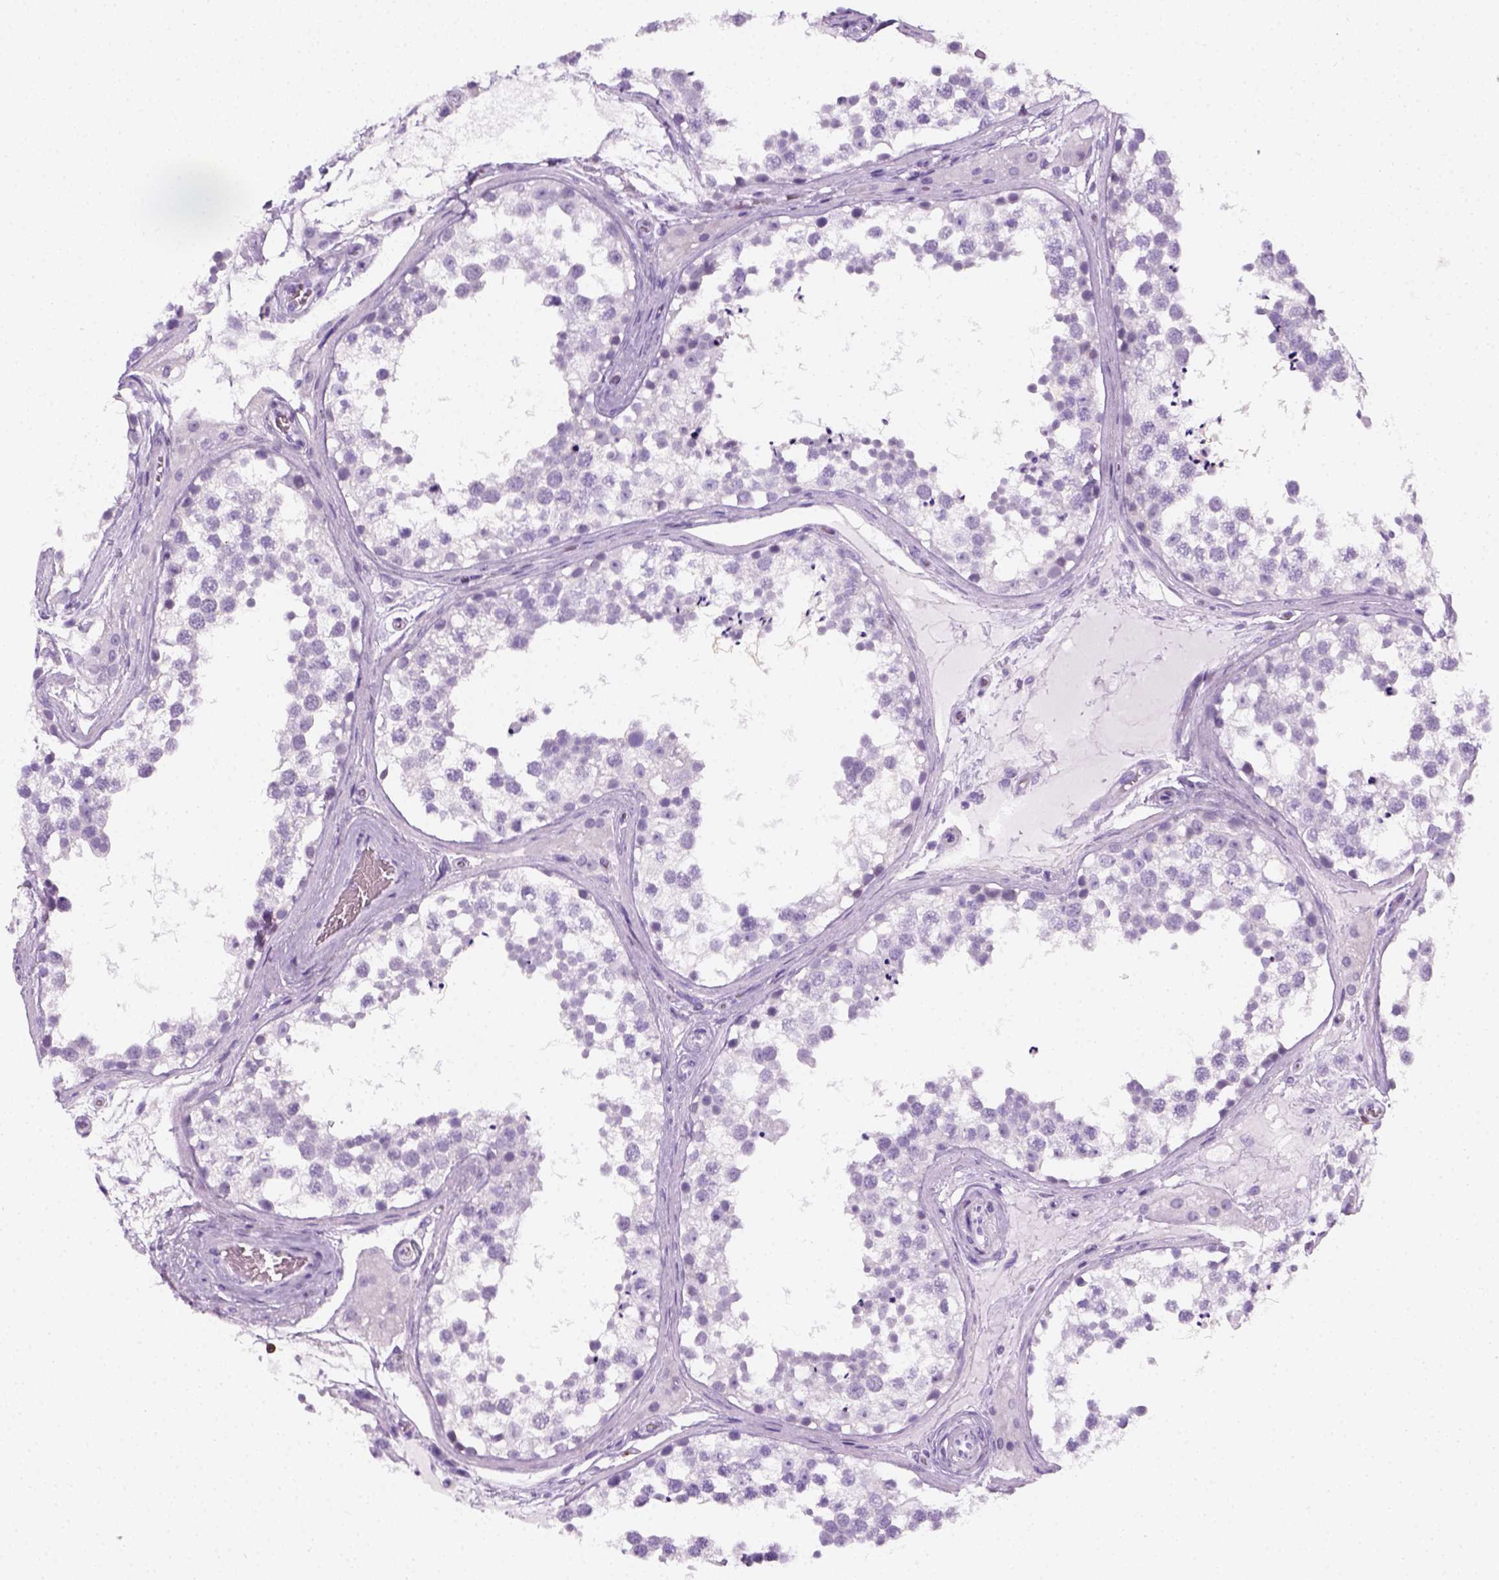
{"staining": {"intensity": "negative", "quantity": "none", "location": "none"}, "tissue": "testis", "cell_type": "Cells in seminiferous ducts", "image_type": "normal", "snomed": [{"axis": "morphology", "description": "Normal tissue, NOS"}, {"axis": "morphology", "description": "Seminoma, NOS"}, {"axis": "topography", "description": "Testis"}], "caption": "DAB immunohistochemical staining of normal human testis reveals no significant staining in cells in seminiferous ducts.", "gene": "AQP3", "patient": {"sex": "male", "age": 65}}